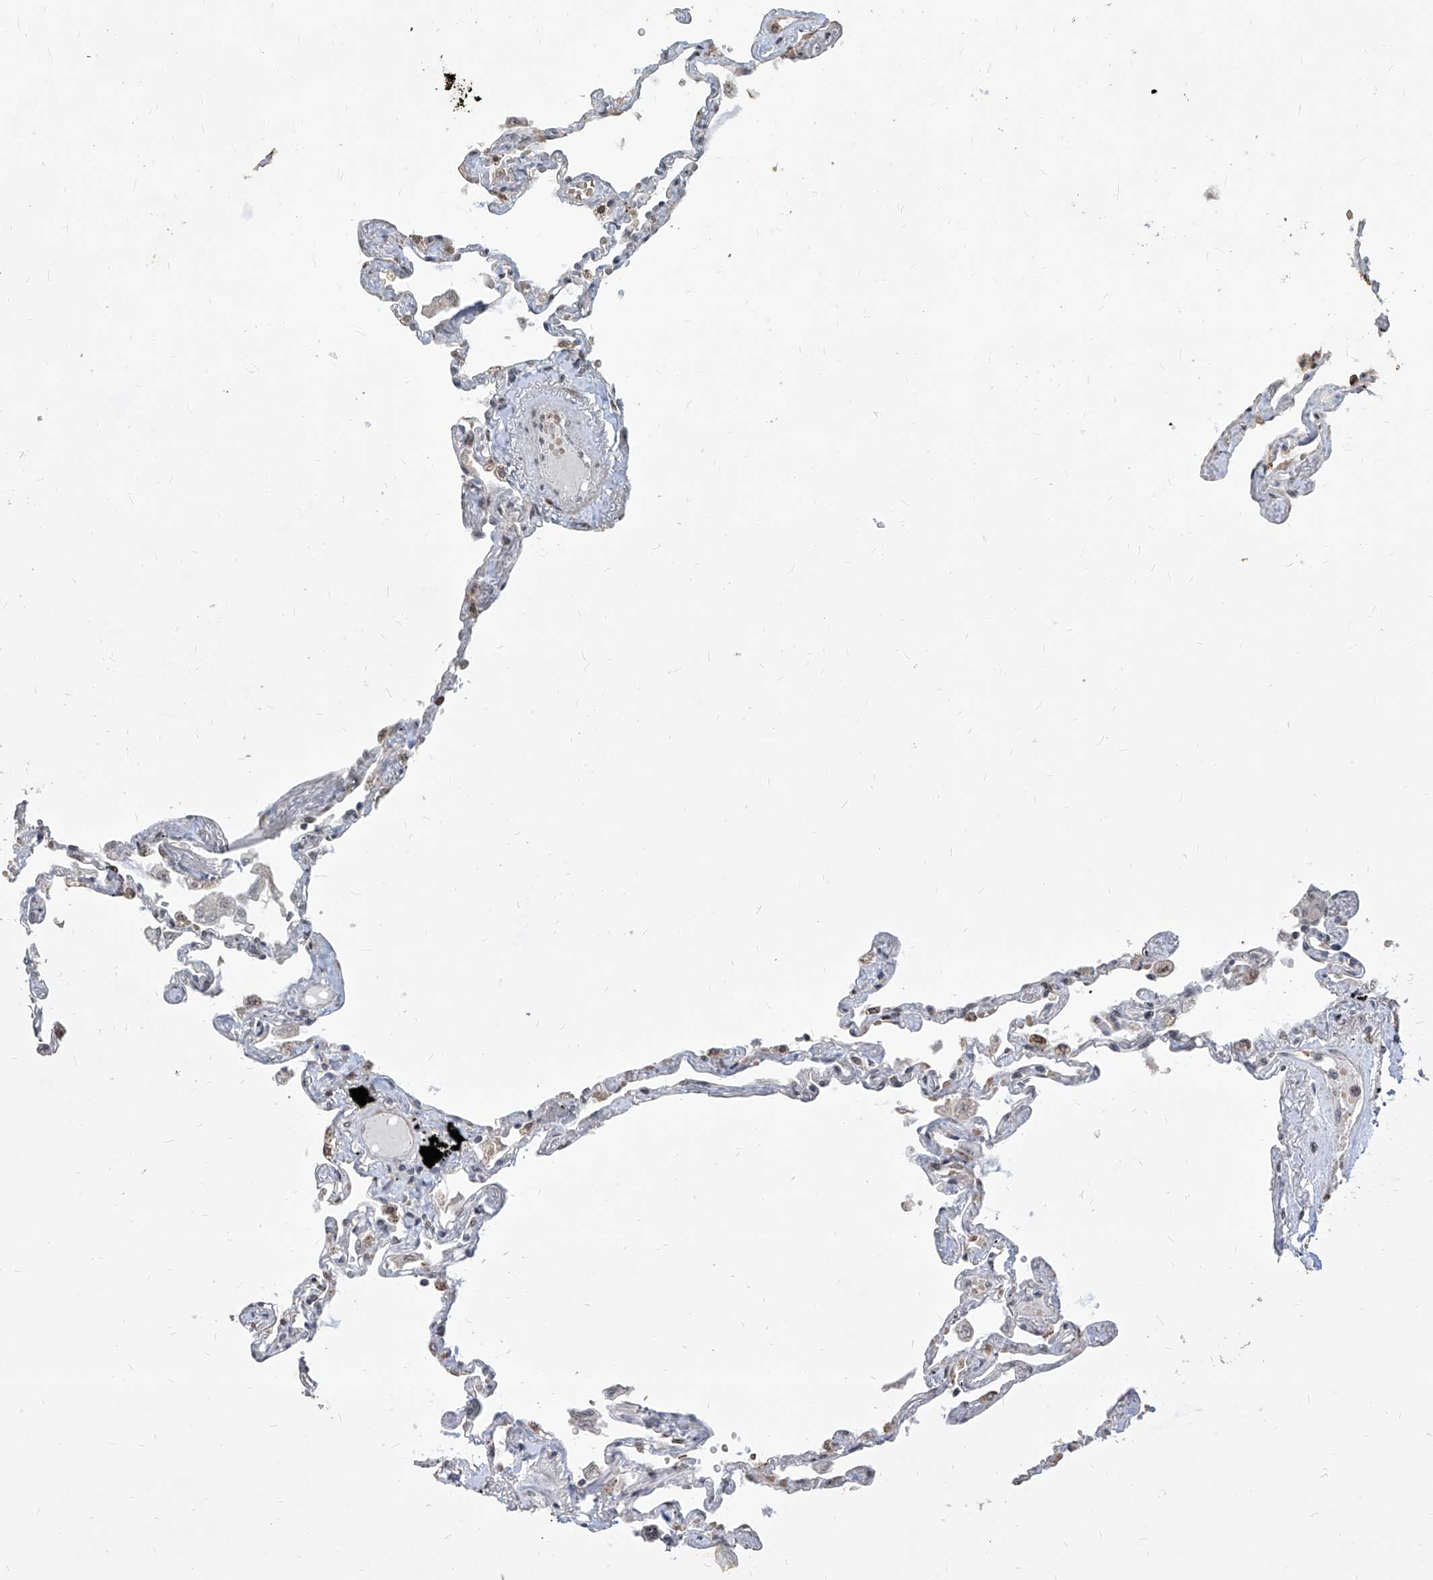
{"staining": {"intensity": "moderate", "quantity": "<25%", "location": "nuclear"}, "tissue": "lung", "cell_type": "Alveolar cells", "image_type": "normal", "snomed": [{"axis": "morphology", "description": "Normal tissue, NOS"}, {"axis": "topography", "description": "Lung"}], "caption": "Alveolar cells show low levels of moderate nuclear positivity in approximately <25% of cells in normal human lung.", "gene": "IRF2", "patient": {"sex": "female", "age": 67}}